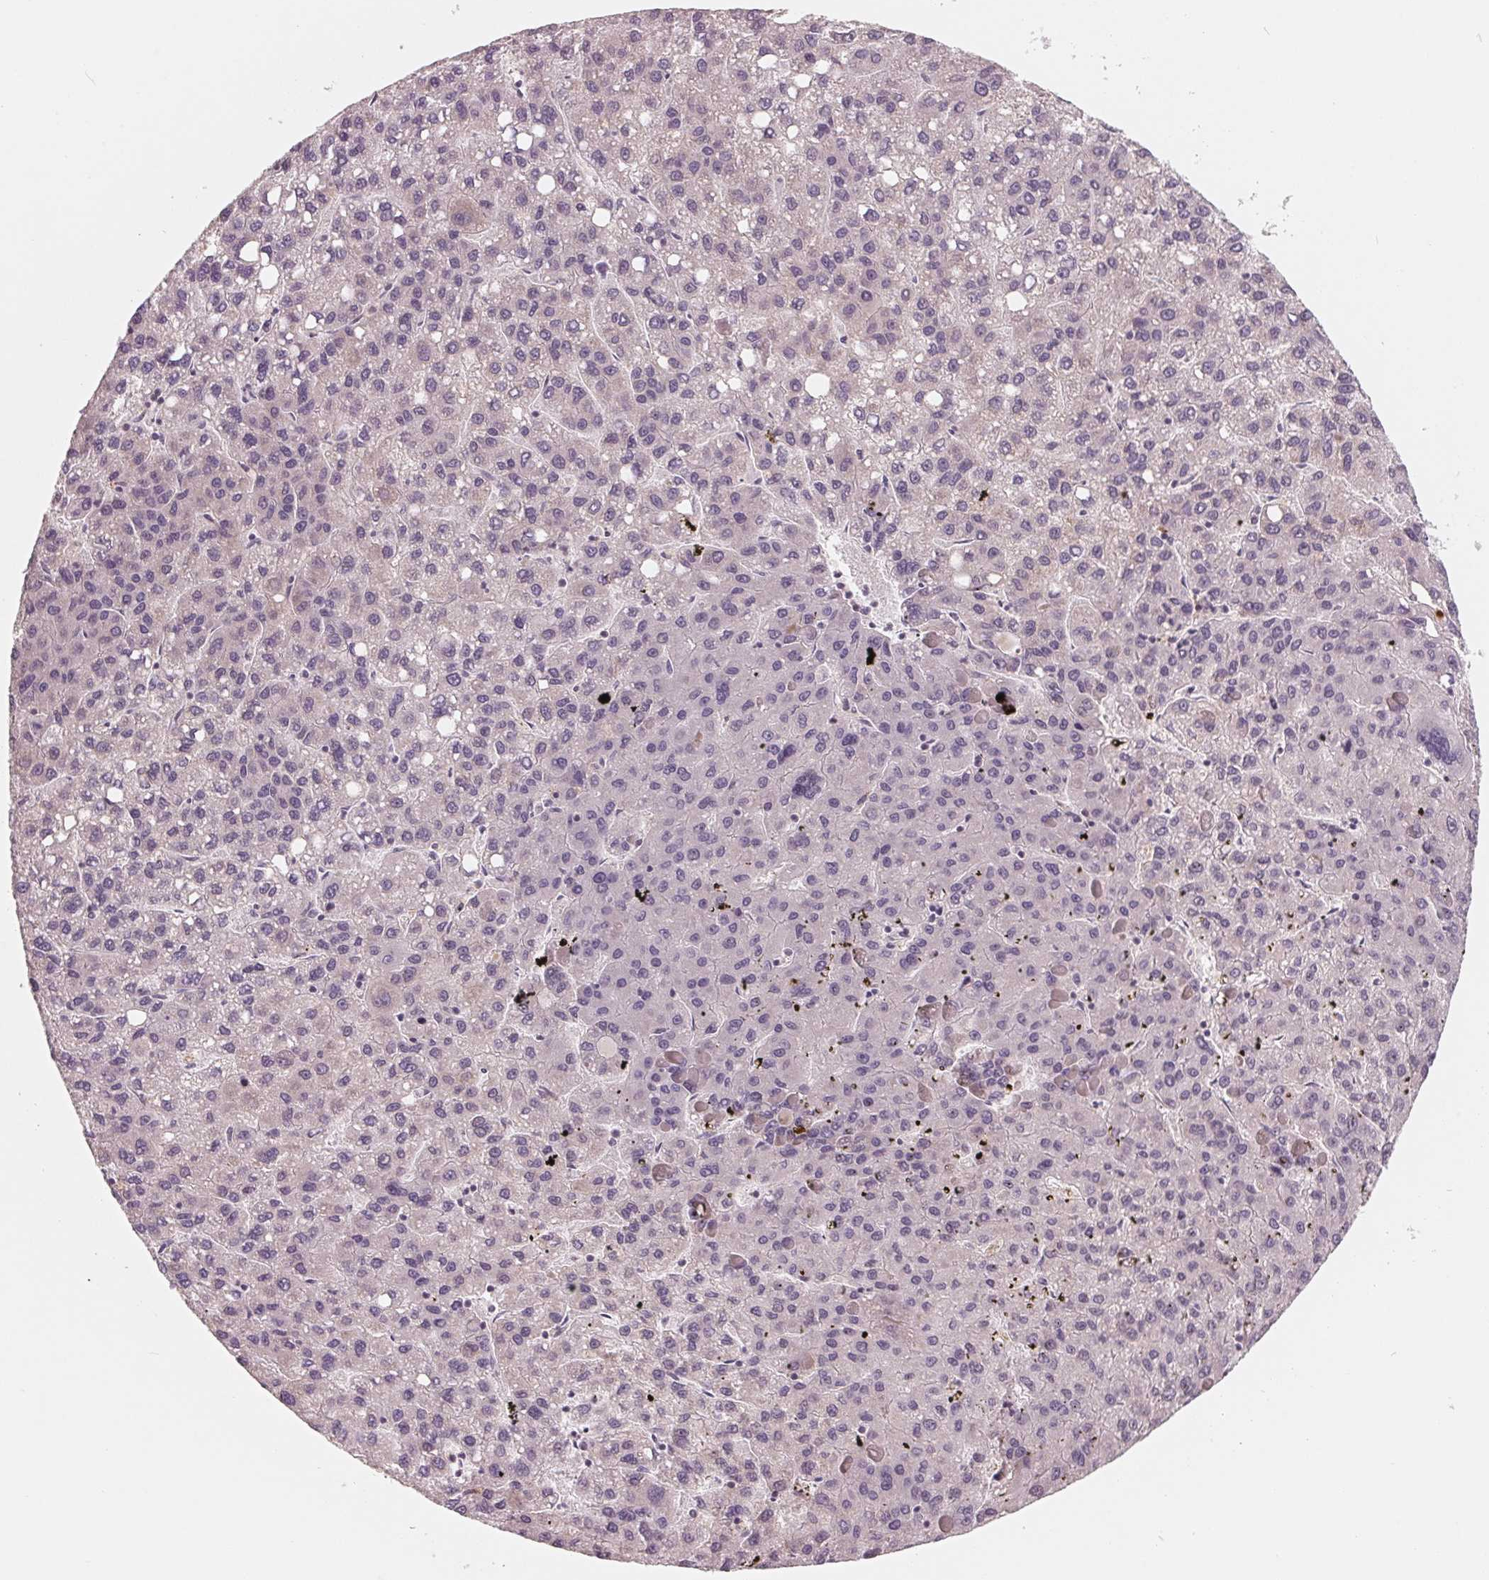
{"staining": {"intensity": "negative", "quantity": "none", "location": "none"}, "tissue": "liver cancer", "cell_type": "Tumor cells", "image_type": "cancer", "snomed": [{"axis": "morphology", "description": "Carcinoma, Hepatocellular, NOS"}, {"axis": "topography", "description": "Liver"}], "caption": "A histopathology image of human liver cancer is negative for staining in tumor cells.", "gene": "GIGYF2", "patient": {"sex": "female", "age": 82}}